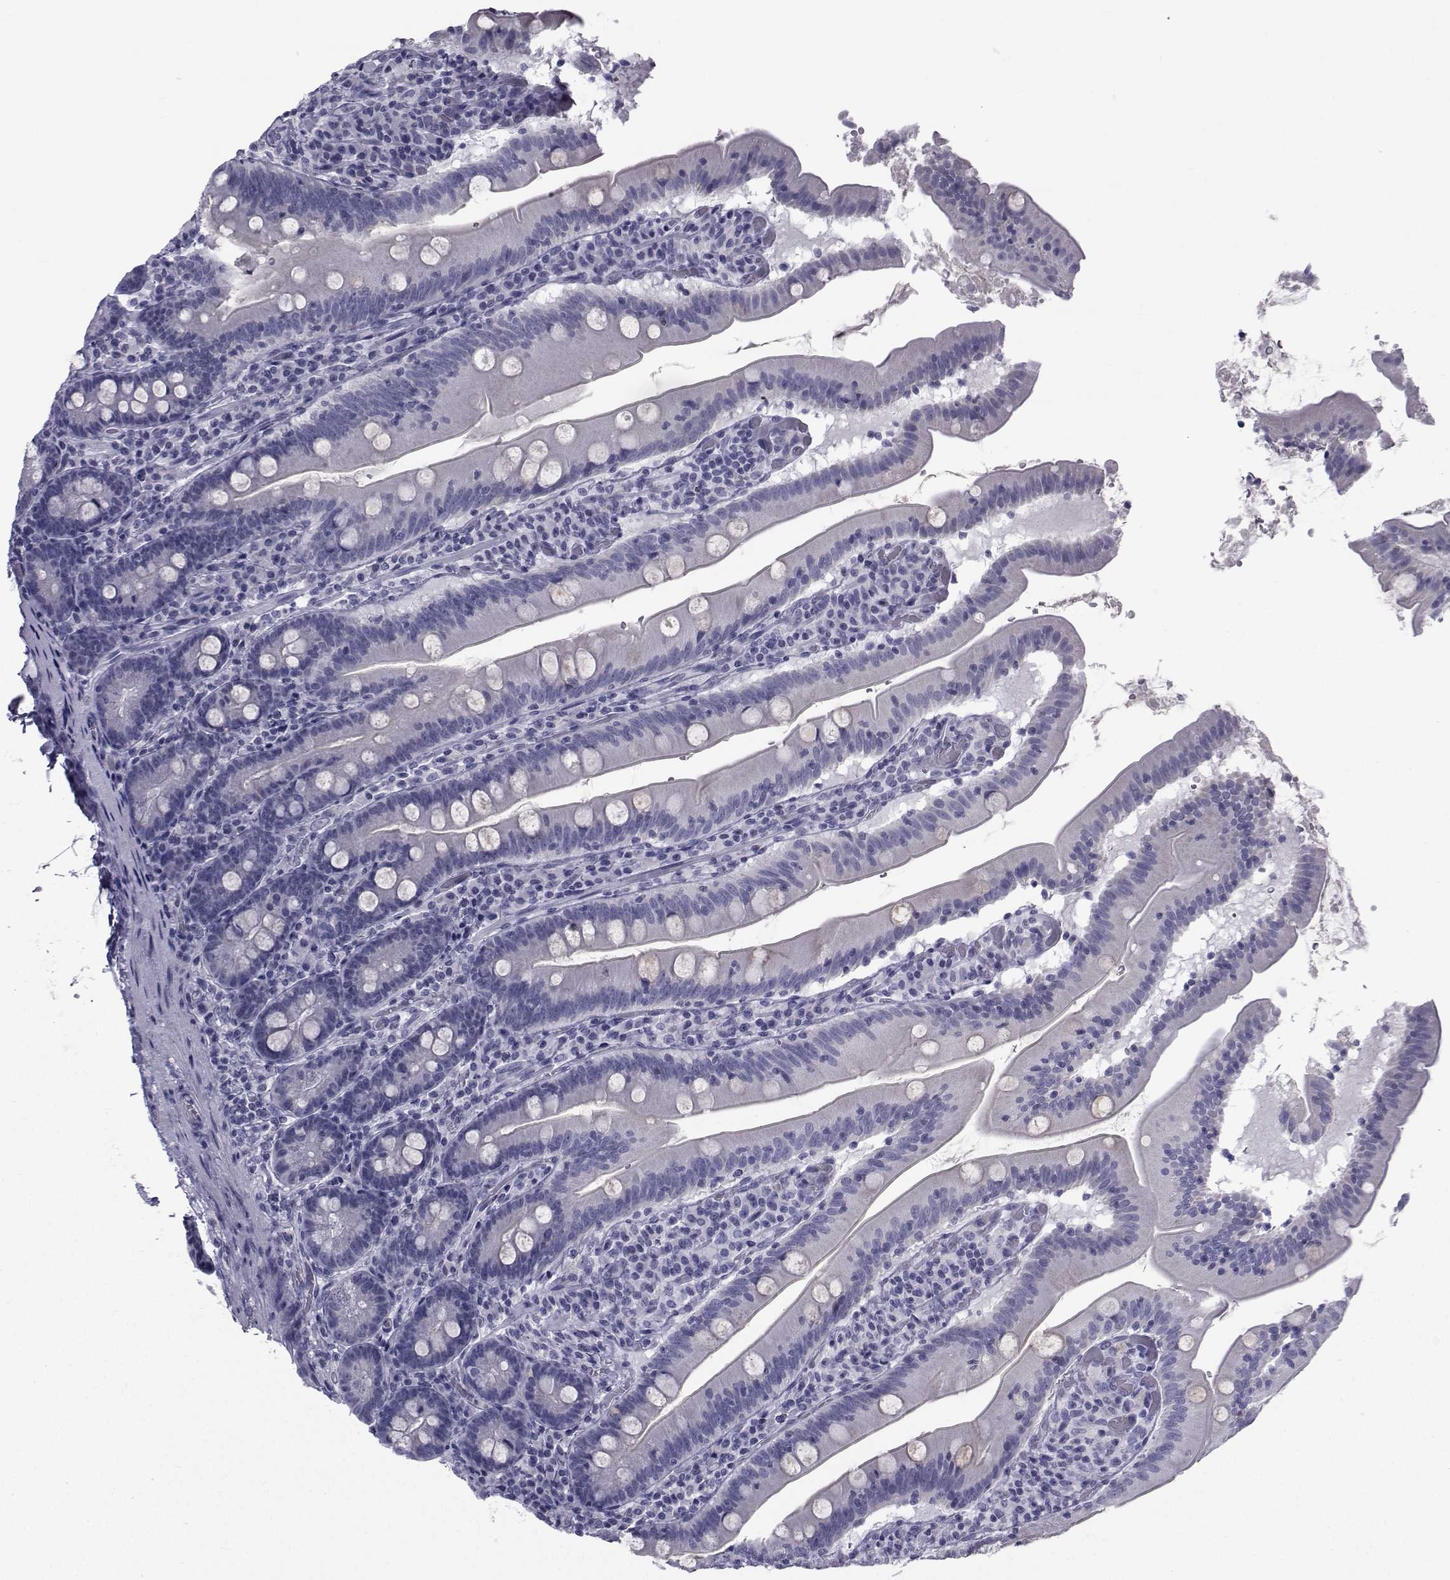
{"staining": {"intensity": "negative", "quantity": "none", "location": "none"}, "tissue": "small intestine", "cell_type": "Glandular cells", "image_type": "normal", "snomed": [{"axis": "morphology", "description": "Normal tissue, NOS"}, {"axis": "topography", "description": "Small intestine"}], "caption": "The immunohistochemistry (IHC) photomicrograph has no significant staining in glandular cells of small intestine. (DAB IHC visualized using brightfield microscopy, high magnification).", "gene": "FDXR", "patient": {"sex": "male", "age": 37}}